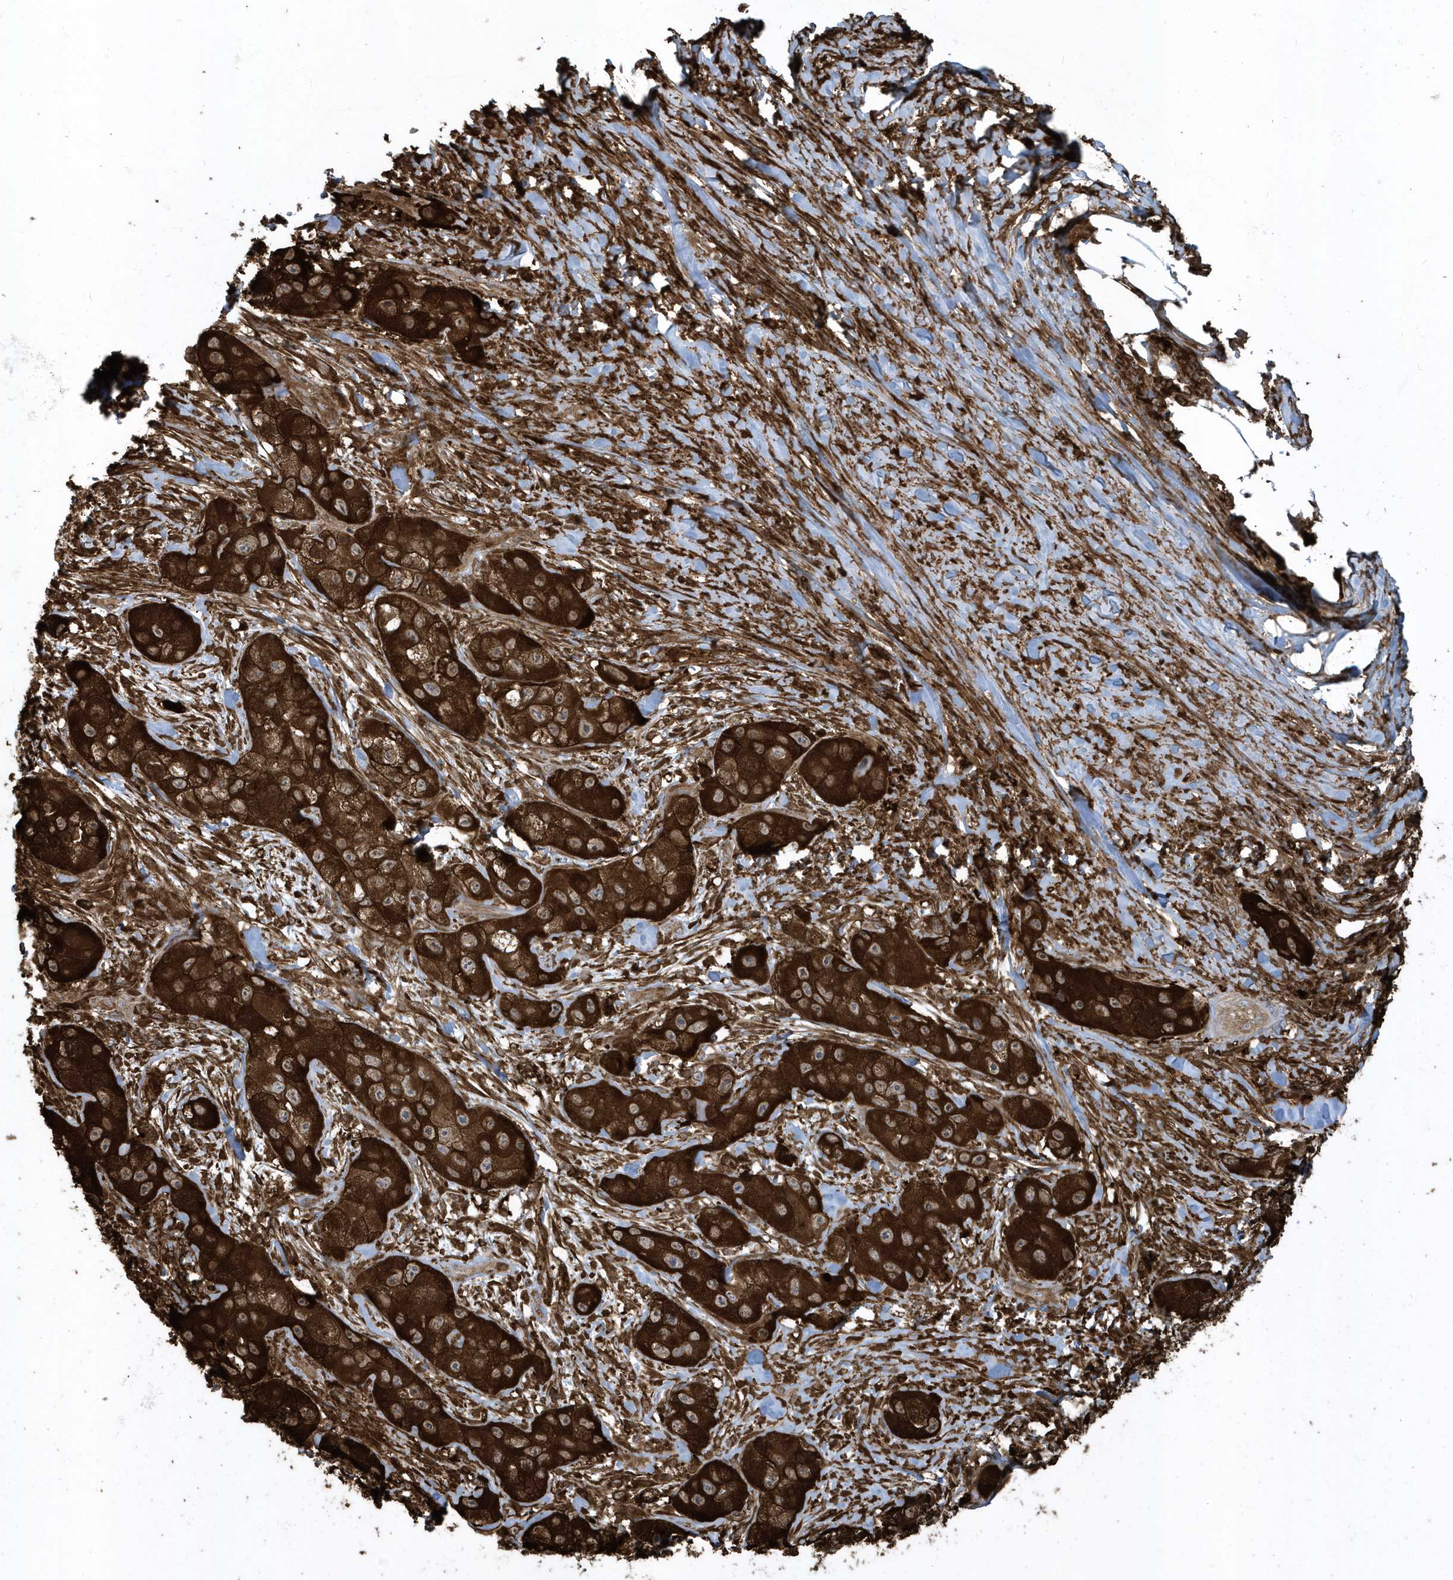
{"staining": {"intensity": "strong", "quantity": ">75%", "location": "cytoplasmic/membranous"}, "tissue": "skin cancer", "cell_type": "Tumor cells", "image_type": "cancer", "snomed": [{"axis": "morphology", "description": "Squamous cell carcinoma, NOS"}, {"axis": "topography", "description": "Skin"}, {"axis": "topography", "description": "Subcutis"}], "caption": "Immunohistochemistry (IHC) staining of skin cancer, which demonstrates high levels of strong cytoplasmic/membranous staining in approximately >75% of tumor cells indicating strong cytoplasmic/membranous protein expression. The staining was performed using DAB (3,3'-diaminobenzidine) (brown) for protein detection and nuclei were counterstained in hematoxylin (blue).", "gene": "CLCN6", "patient": {"sex": "male", "age": 73}}